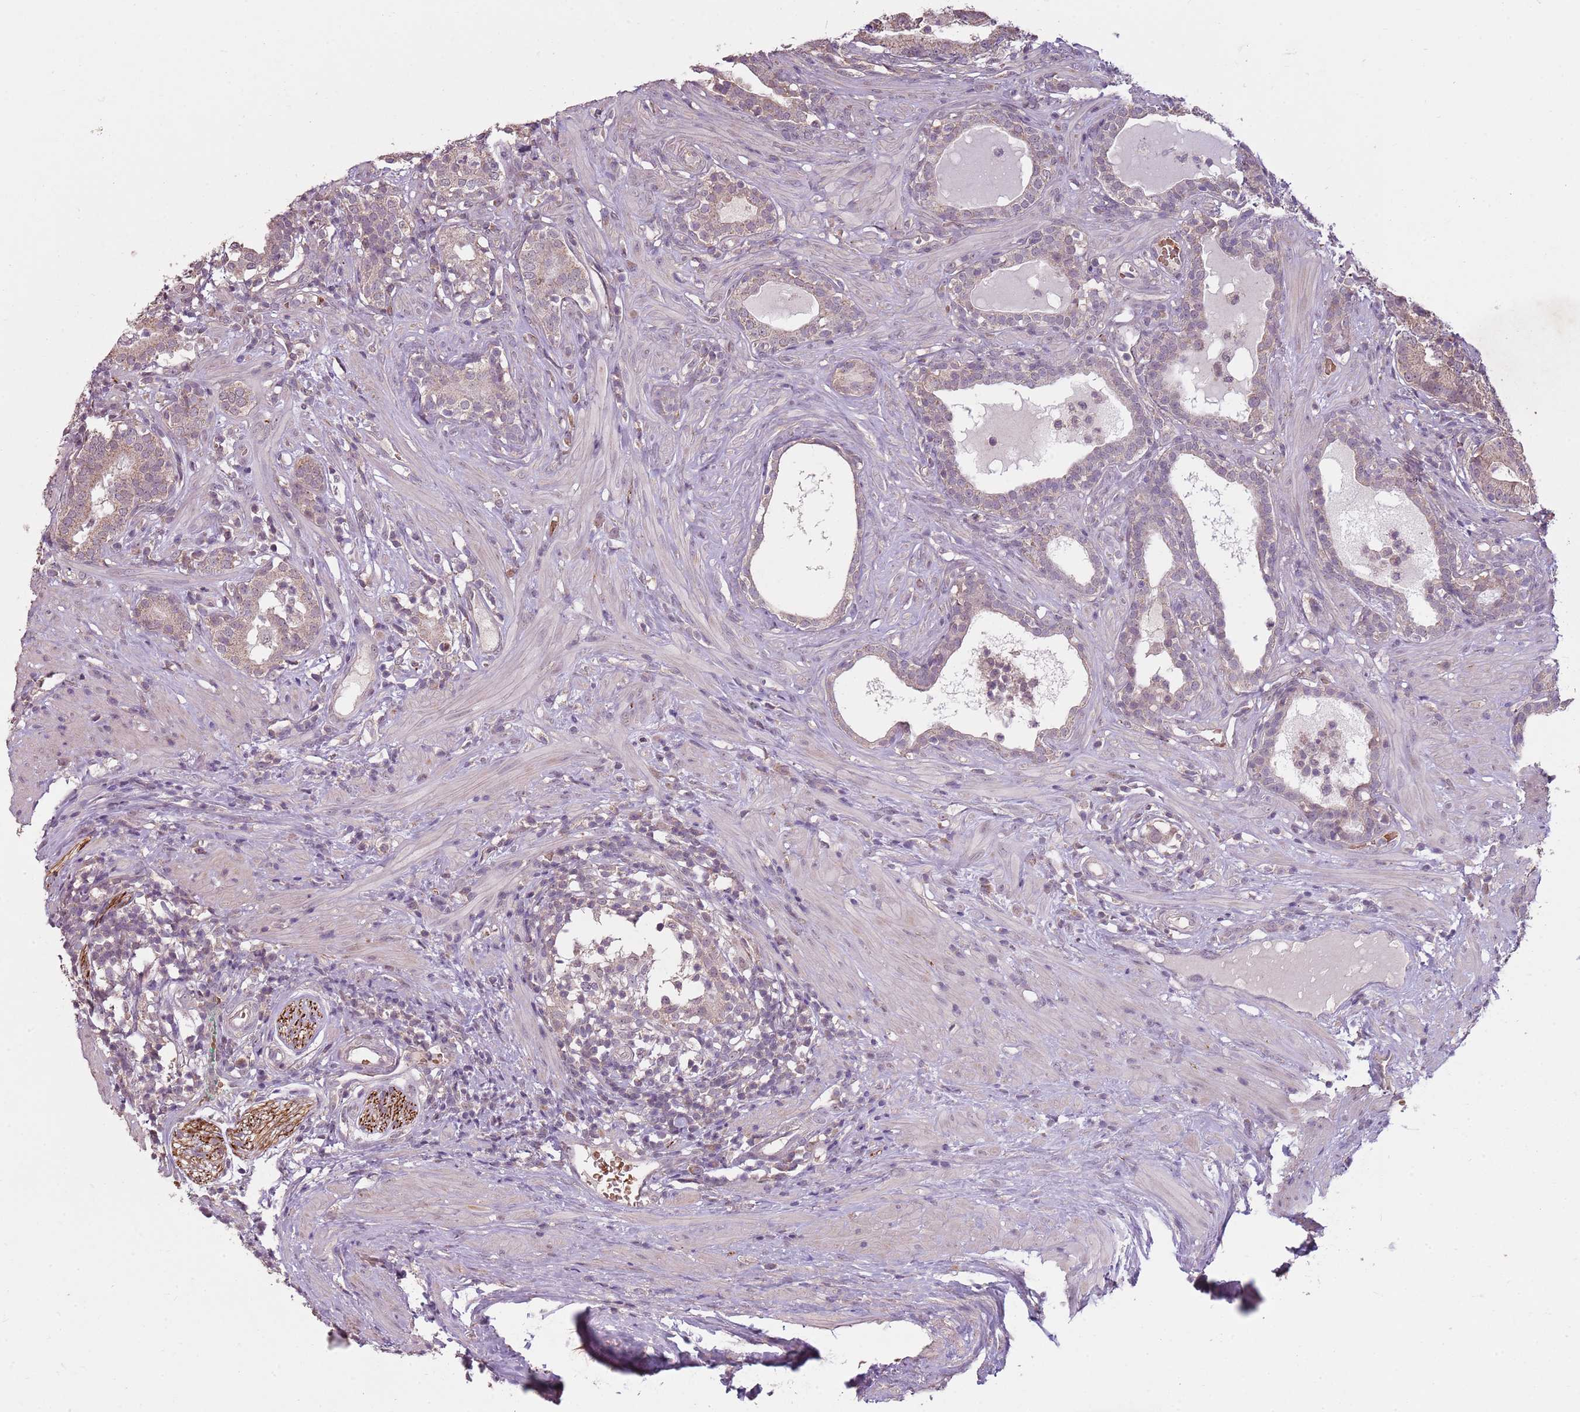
{"staining": {"intensity": "weak", "quantity": ">75%", "location": "cytoplasmic/membranous"}, "tissue": "prostate cancer", "cell_type": "Tumor cells", "image_type": "cancer", "snomed": [{"axis": "morphology", "description": "Adenocarcinoma, High grade"}, {"axis": "topography", "description": "Prostate"}], "caption": "High-power microscopy captured an IHC photomicrograph of prostate cancer (high-grade adenocarcinoma), revealing weak cytoplasmic/membranous positivity in about >75% of tumor cells.", "gene": "TEKT4", "patient": {"sex": "male", "age": 67}}